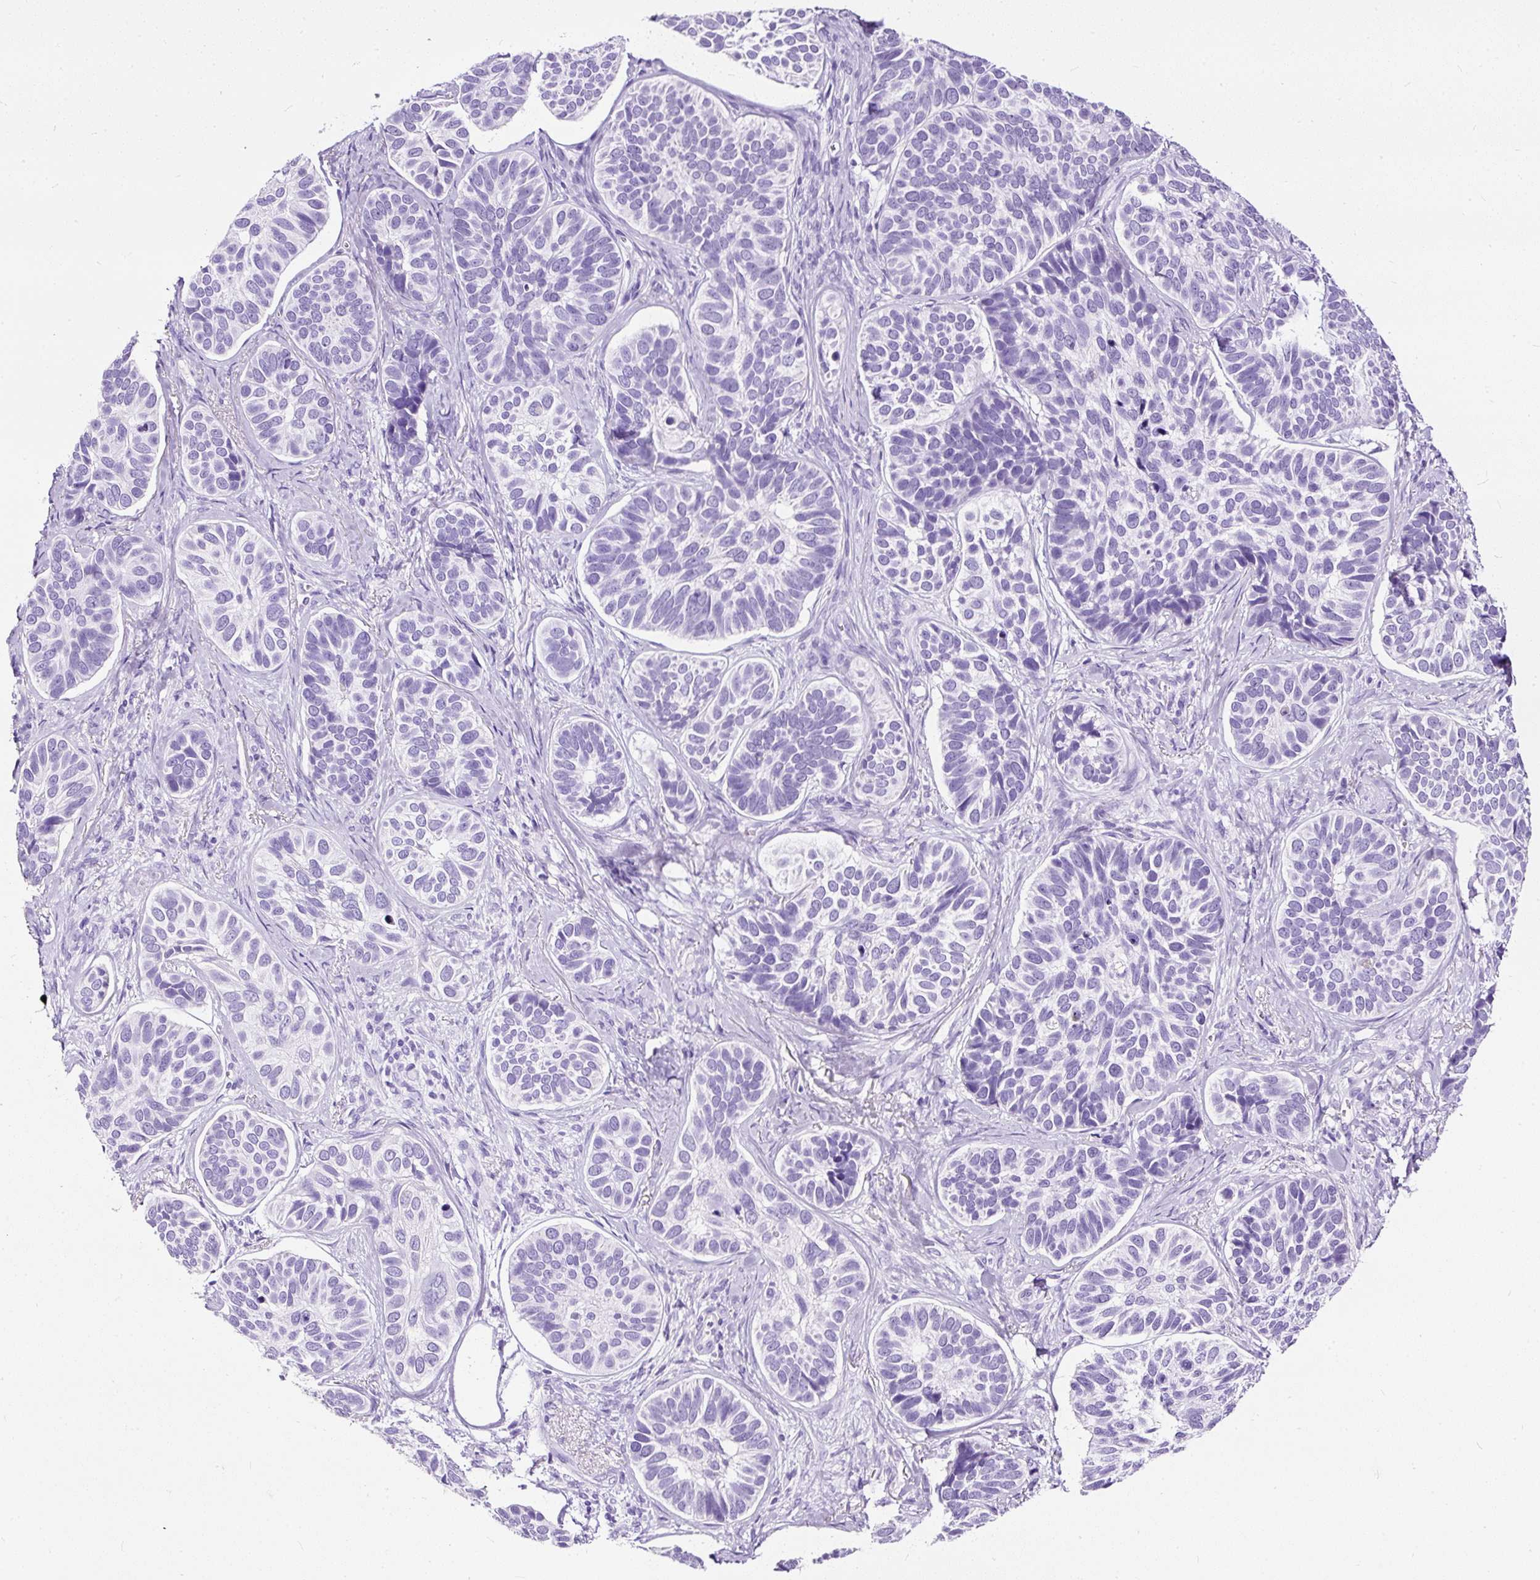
{"staining": {"intensity": "negative", "quantity": "none", "location": "none"}, "tissue": "skin cancer", "cell_type": "Tumor cells", "image_type": "cancer", "snomed": [{"axis": "morphology", "description": "Basal cell carcinoma"}, {"axis": "topography", "description": "Skin"}], "caption": "Protein analysis of skin cancer reveals no significant expression in tumor cells.", "gene": "NTS", "patient": {"sex": "male", "age": 62}}